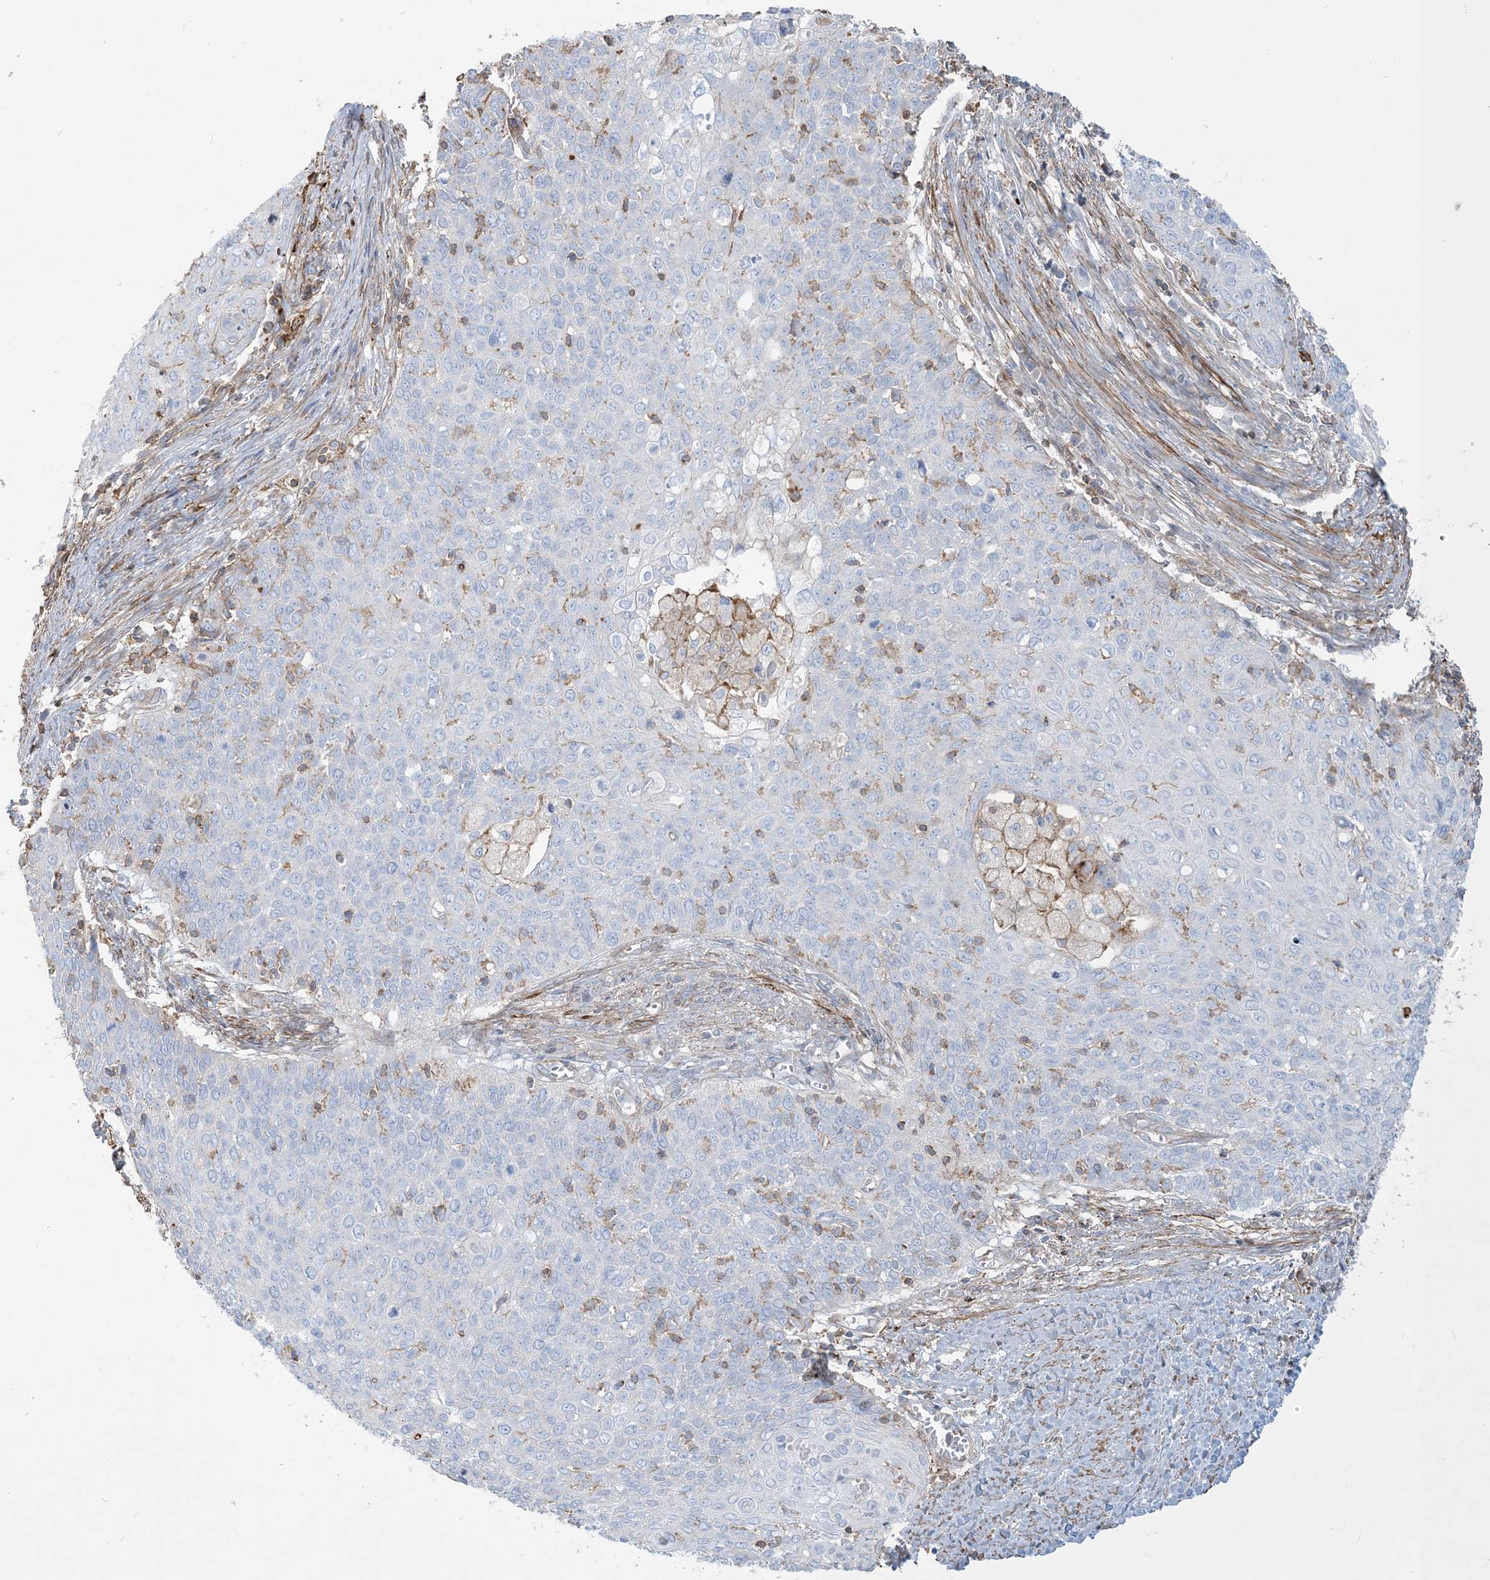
{"staining": {"intensity": "negative", "quantity": "none", "location": "none"}, "tissue": "cervical cancer", "cell_type": "Tumor cells", "image_type": "cancer", "snomed": [{"axis": "morphology", "description": "Squamous cell carcinoma, NOS"}, {"axis": "topography", "description": "Cervix"}], "caption": "Immunohistochemistry (IHC) histopathology image of human cervical squamous cell carcinoma stained for a protein (brown), which reveals no expression in tumor cells.", "gene": "GTF3C2", "patient": {"sex": "female", "age": 39}}